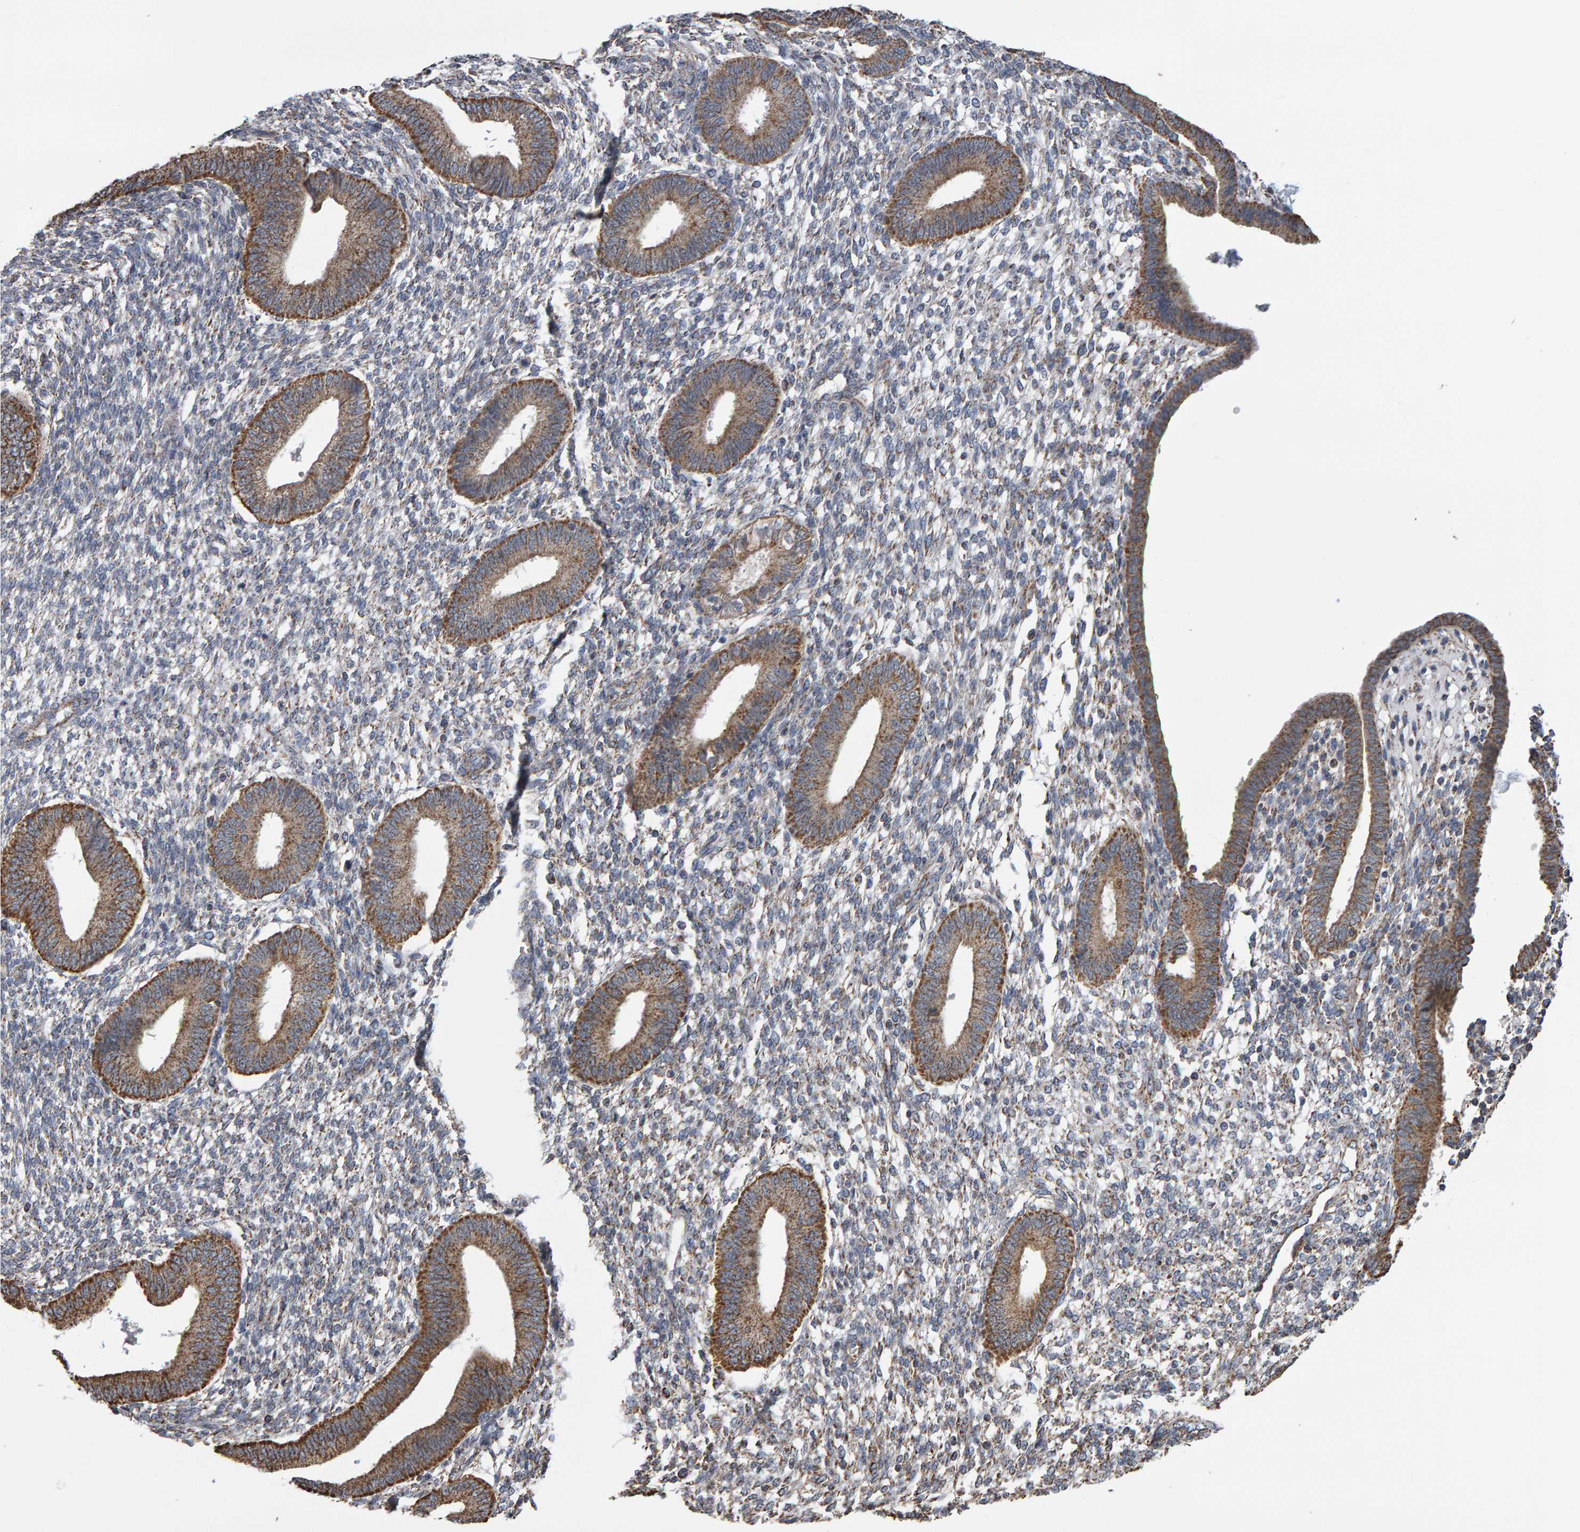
{"staining": {"intensity": "weak", "quantity": "<25%", "location": "cytoplasmic/membranous"}, "tissue": "endometrium", "cell_type": "Cells in endometrial stroma", "image_type": "normal", "snomed": [{"axis": "morphology", "description": "Normal tissue, NOS"}, {"axis": "topography", "description": "Endometrium"}], "caption": "IHC micrograph of unremarkable endometrium: human endometrium stained with DAB (3,3'-diaminobenzidine) exhibits no significant protein staining in cells in endometrial stroma.", "gene": "TOM1L1", "patient": {"sex": "female", "age": 46}}